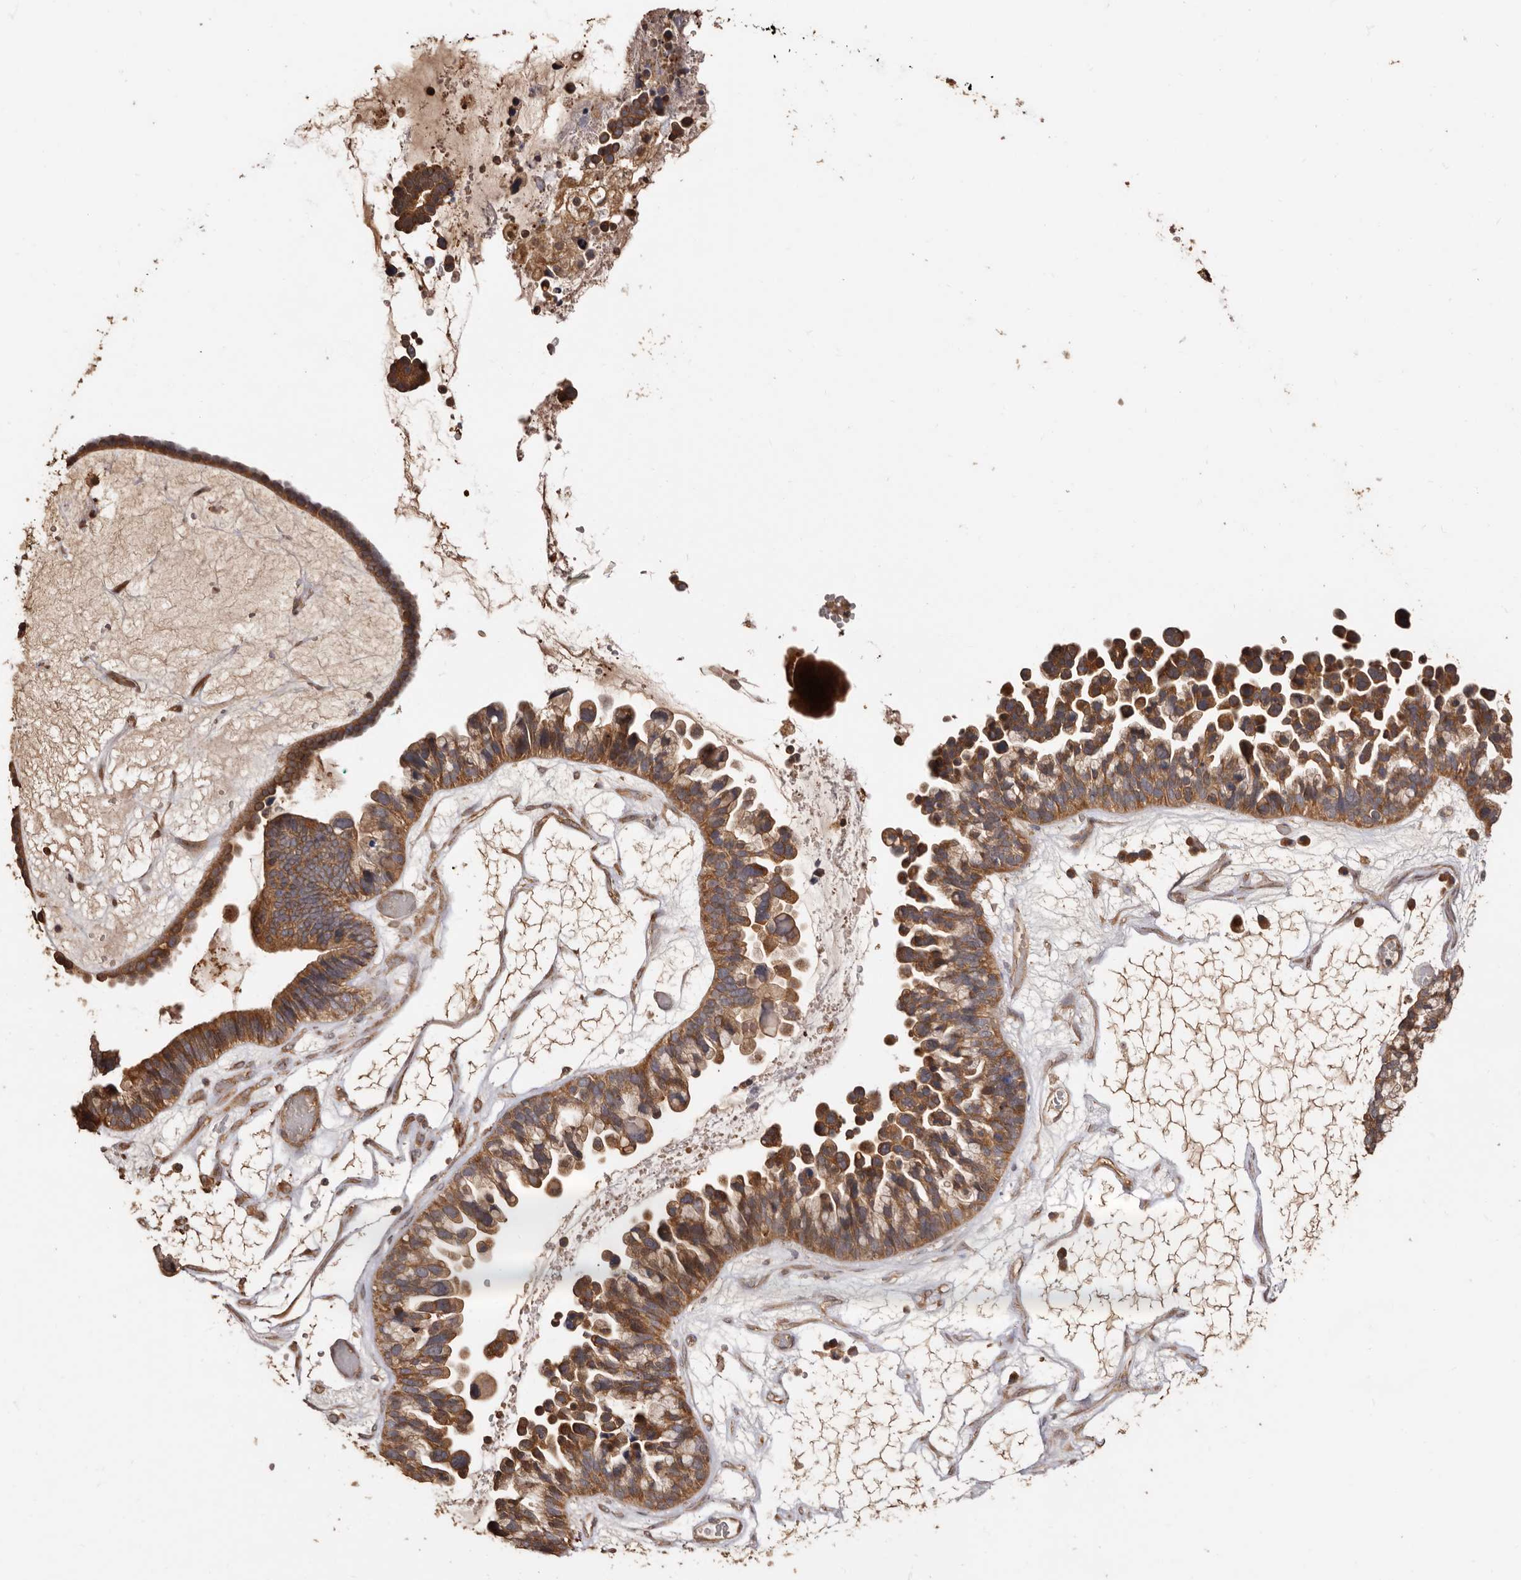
{"staining": {"intensity": "moderate", "quantity": ">75%", "location": "cytoplasmic/membranous"}, "tissue": "ovarian cancer", "cell_type": "Tumor cells", "image_type": "cancer", "snomed": [{"axis": "morphology", "description": "Cystadenocarcinoma, serous, NOS"}, {"axis": "topography", "description": "Ovary"}], "caption": "The micrograph exhibits staining of ovarian serous cystadenocarcinoma, revealing moderate cytoplasmic/membranous protein positivity (brown color) within tumor cells. (brown staining indicates protein expression, while blue staining denotes nuclei).", "gene": "COQ8B", "patient": {"sex": "female", "age": 56}}